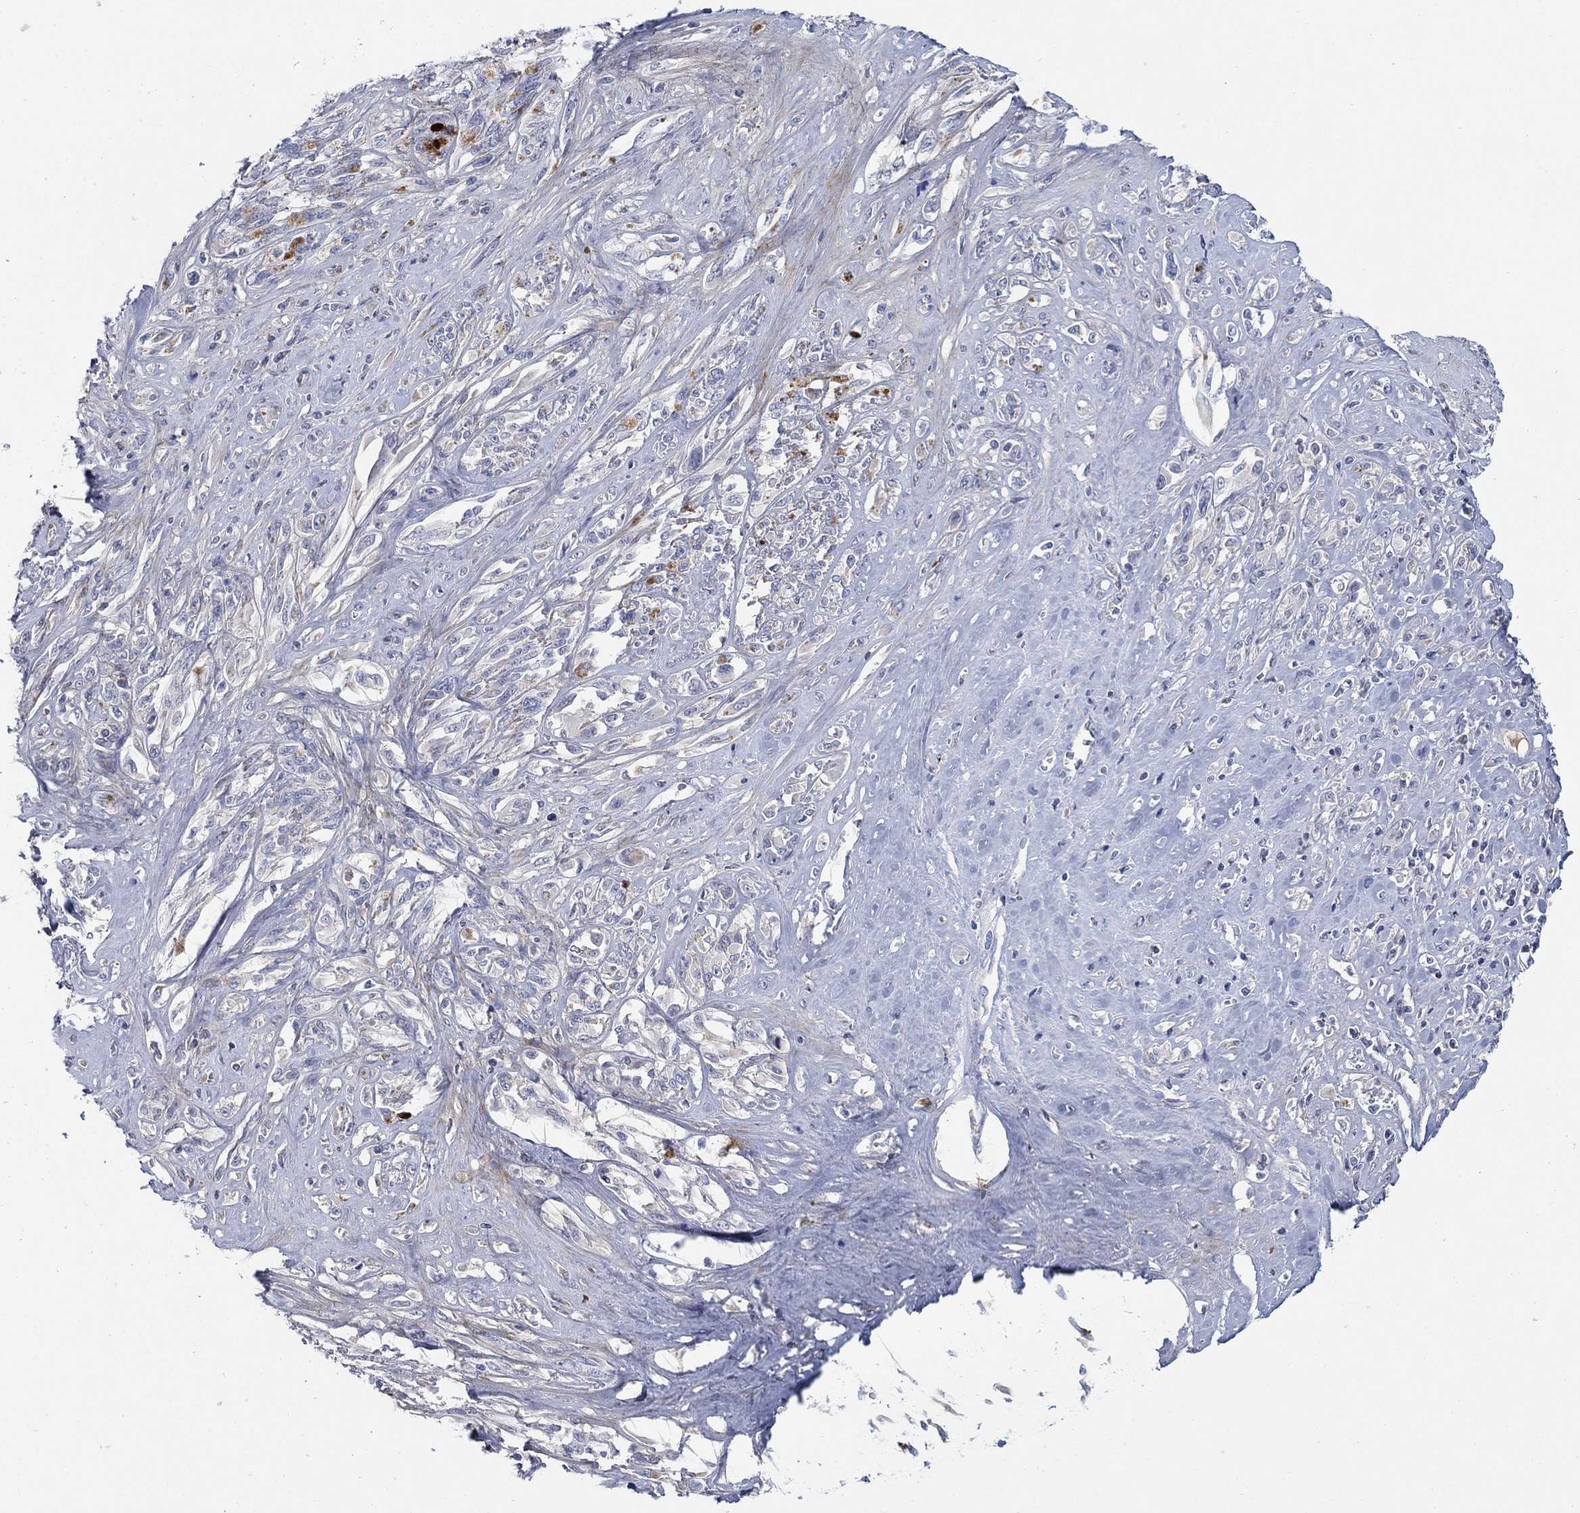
{"staining": {"intensity": "negative", "quantity": "none", "location": "none"}, "tissue": "melanoma", "cell_type": "Tumor cells", "image_type": "cancer", "snomed": [{"axis": "morphology", "description": "Malignant melanoma, NOS"}, {"axis": "topography", "description": "Skin"}], "caption": "Immunohistochemical staining of human malignant melanoma demonstrates no significant expression in tumor cells. Brightfield microscopy of IHC stained with DAB (brown) and hematoxylin (blue), captured at high magnification.", "gene": "TMEM249", "patient": {"sex": "female", "age": 91}}